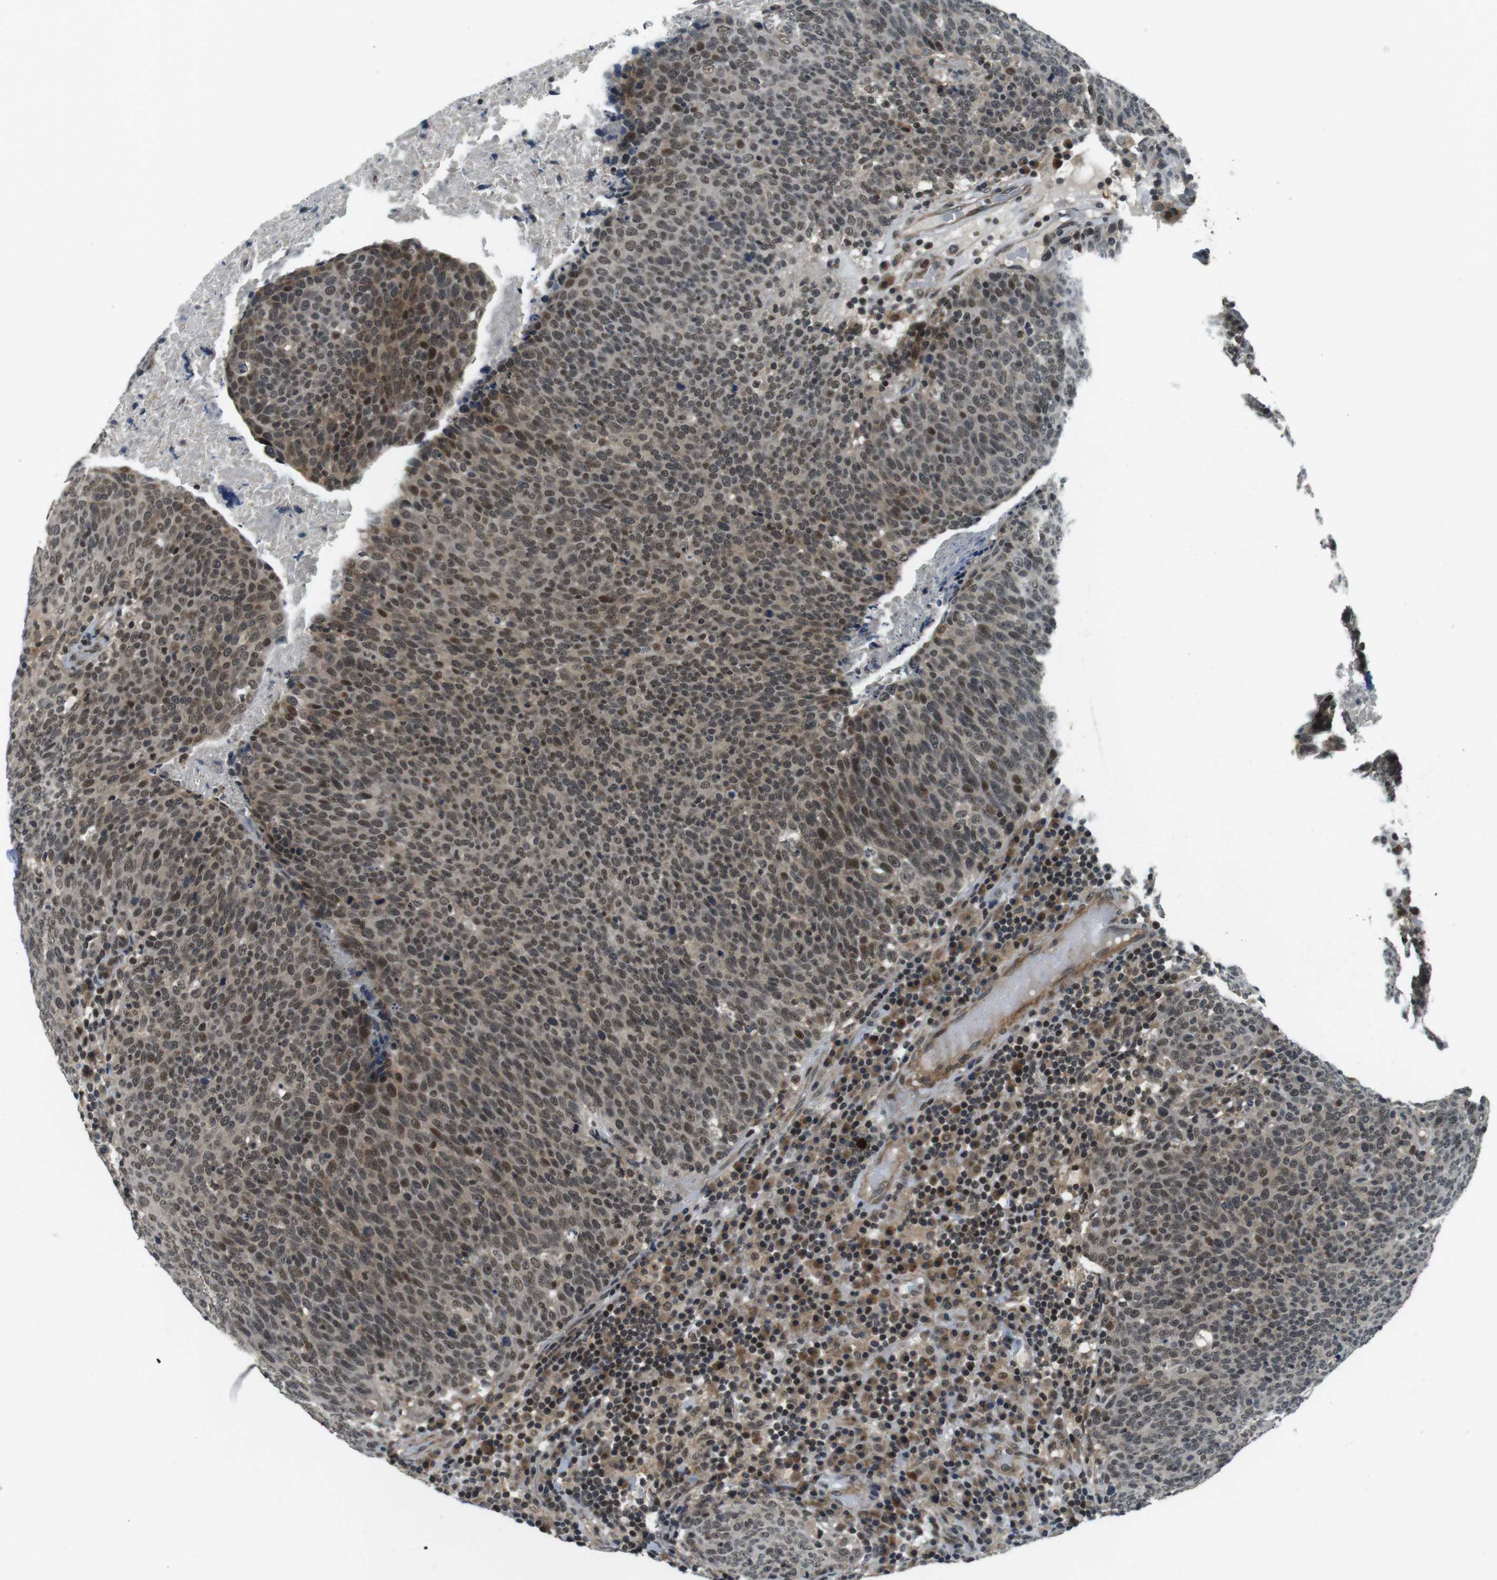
{"staining": {"intensity": "moderate", "quantity": ">75%", "location": "cytoplasmic/membranous,nuclear"}, "tissue": "head and neck cancer", "cell_type": "Tumor cells", "image_type": "cancer", "snomed": [{"axis": "morphology", "description": "Squamous cell carcinoma, NOS"}, {"axis": "morphology", "description": "Squamous cell carcinoma, metastatic, NOS"}, {"axis": "topography", "description": "Lymph node"}, {"axis": "topography", "description": "Head-Neck"}], "caption": "Squamous cell carcinoma (head and neck) stained for a protein exhibits moderate cytoplasmic/membranous and nuclear positivity in tumor cells.", "gene": "BRD4", "patient": {"sex": "male", "age": 62}}